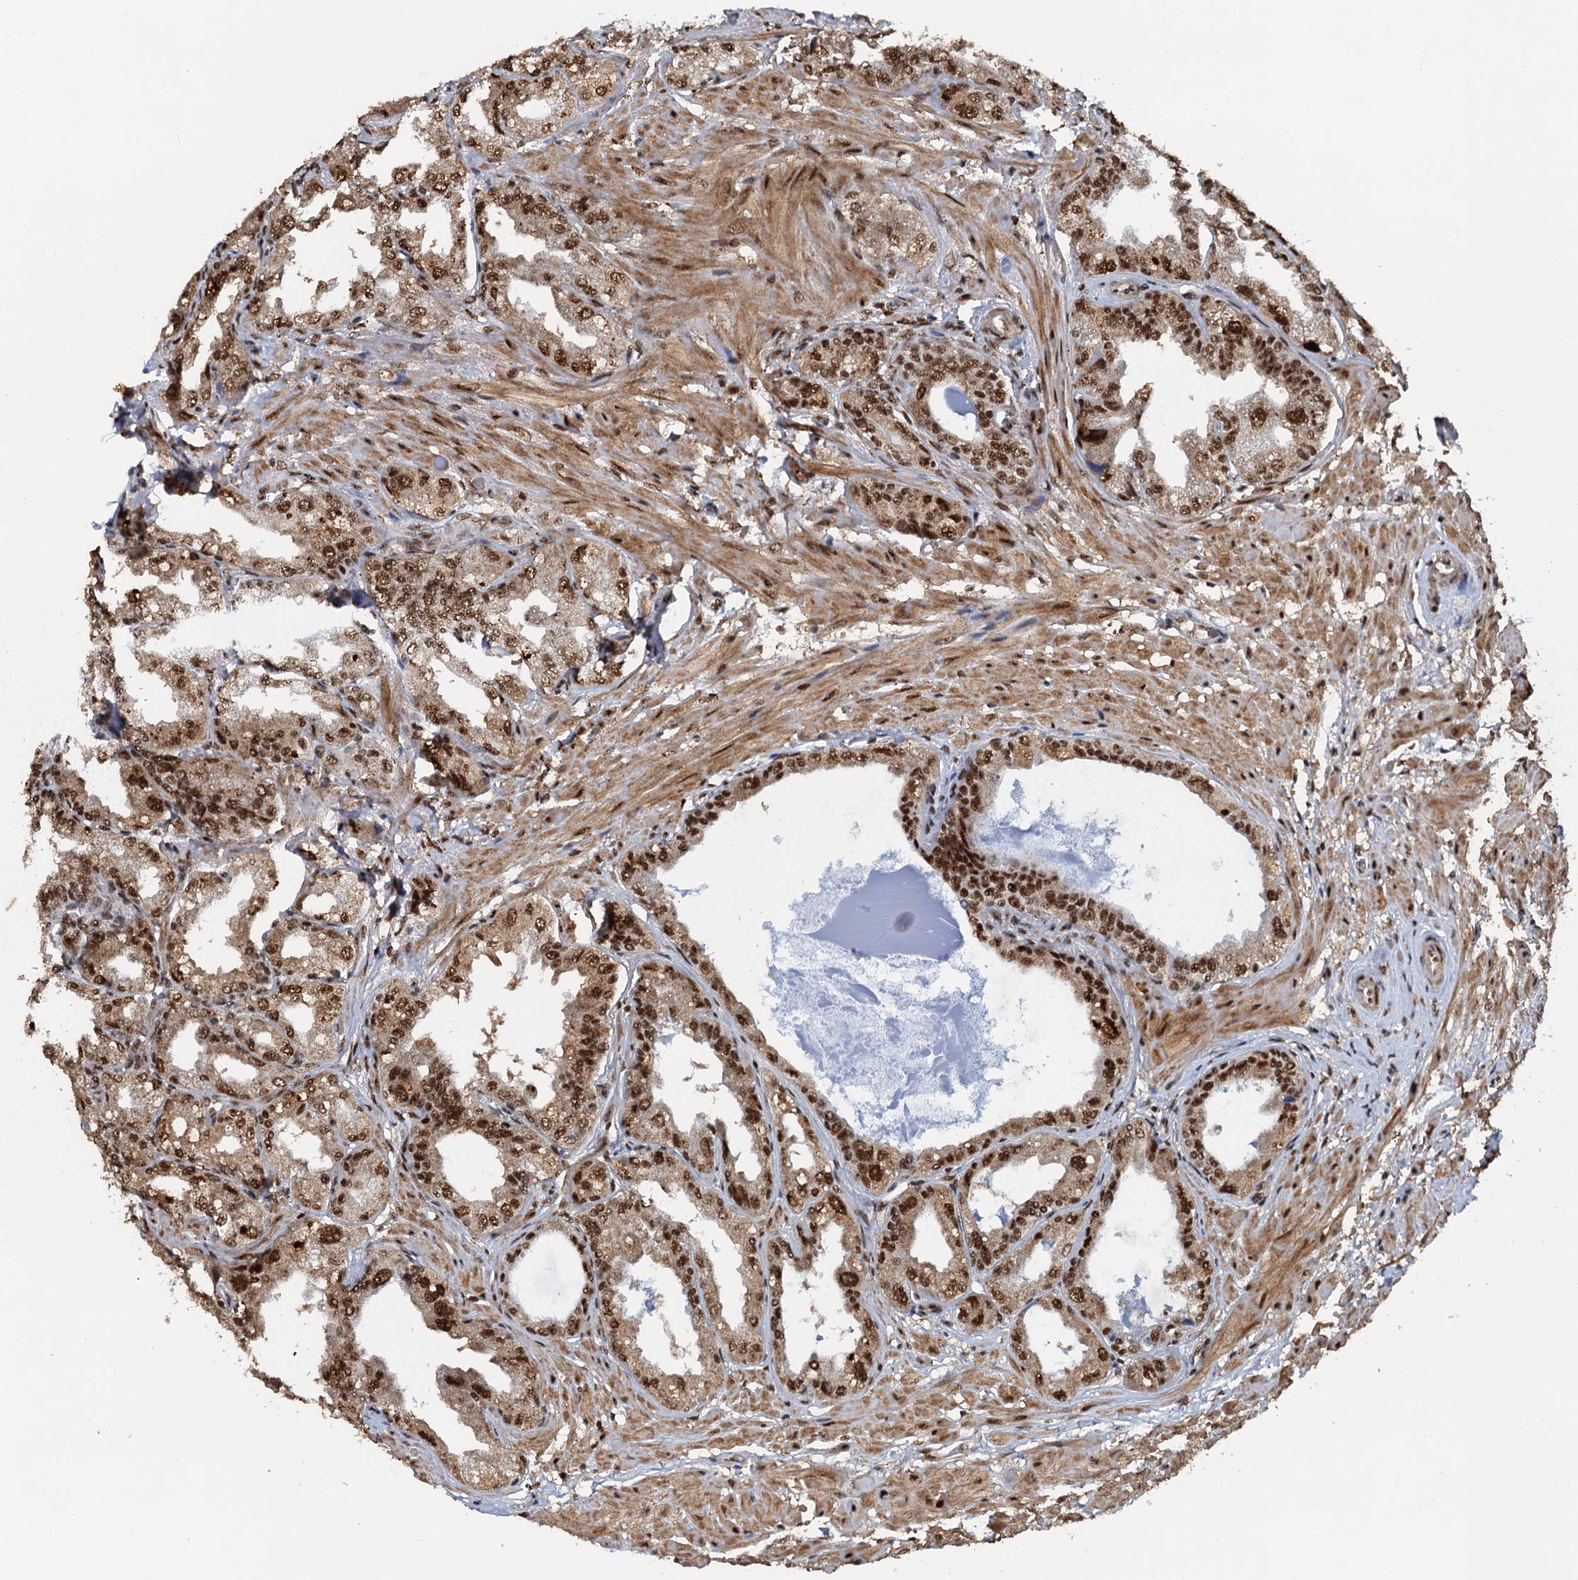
{"staining": {"intensity": "moderate", "quantity": ">75%", "location": "nuclear"}, "tissue": "seminal vesicle", "cell_type": "Glandular cells", "image_type": "normal", "snomed": [{"axis": "morphology", "description": "Normal tissue, NOS"}, {"axis": "topography", "description": "Seminal veicle"}], "caption": "Immunohistochemical staining of unremarkable human seminal vesicle reveals medium levels of moderate nuclear positivity in about >75% of glandular cells.", "gene": "ZC3H18", "patient": {"sex": "male", "age": 63}}